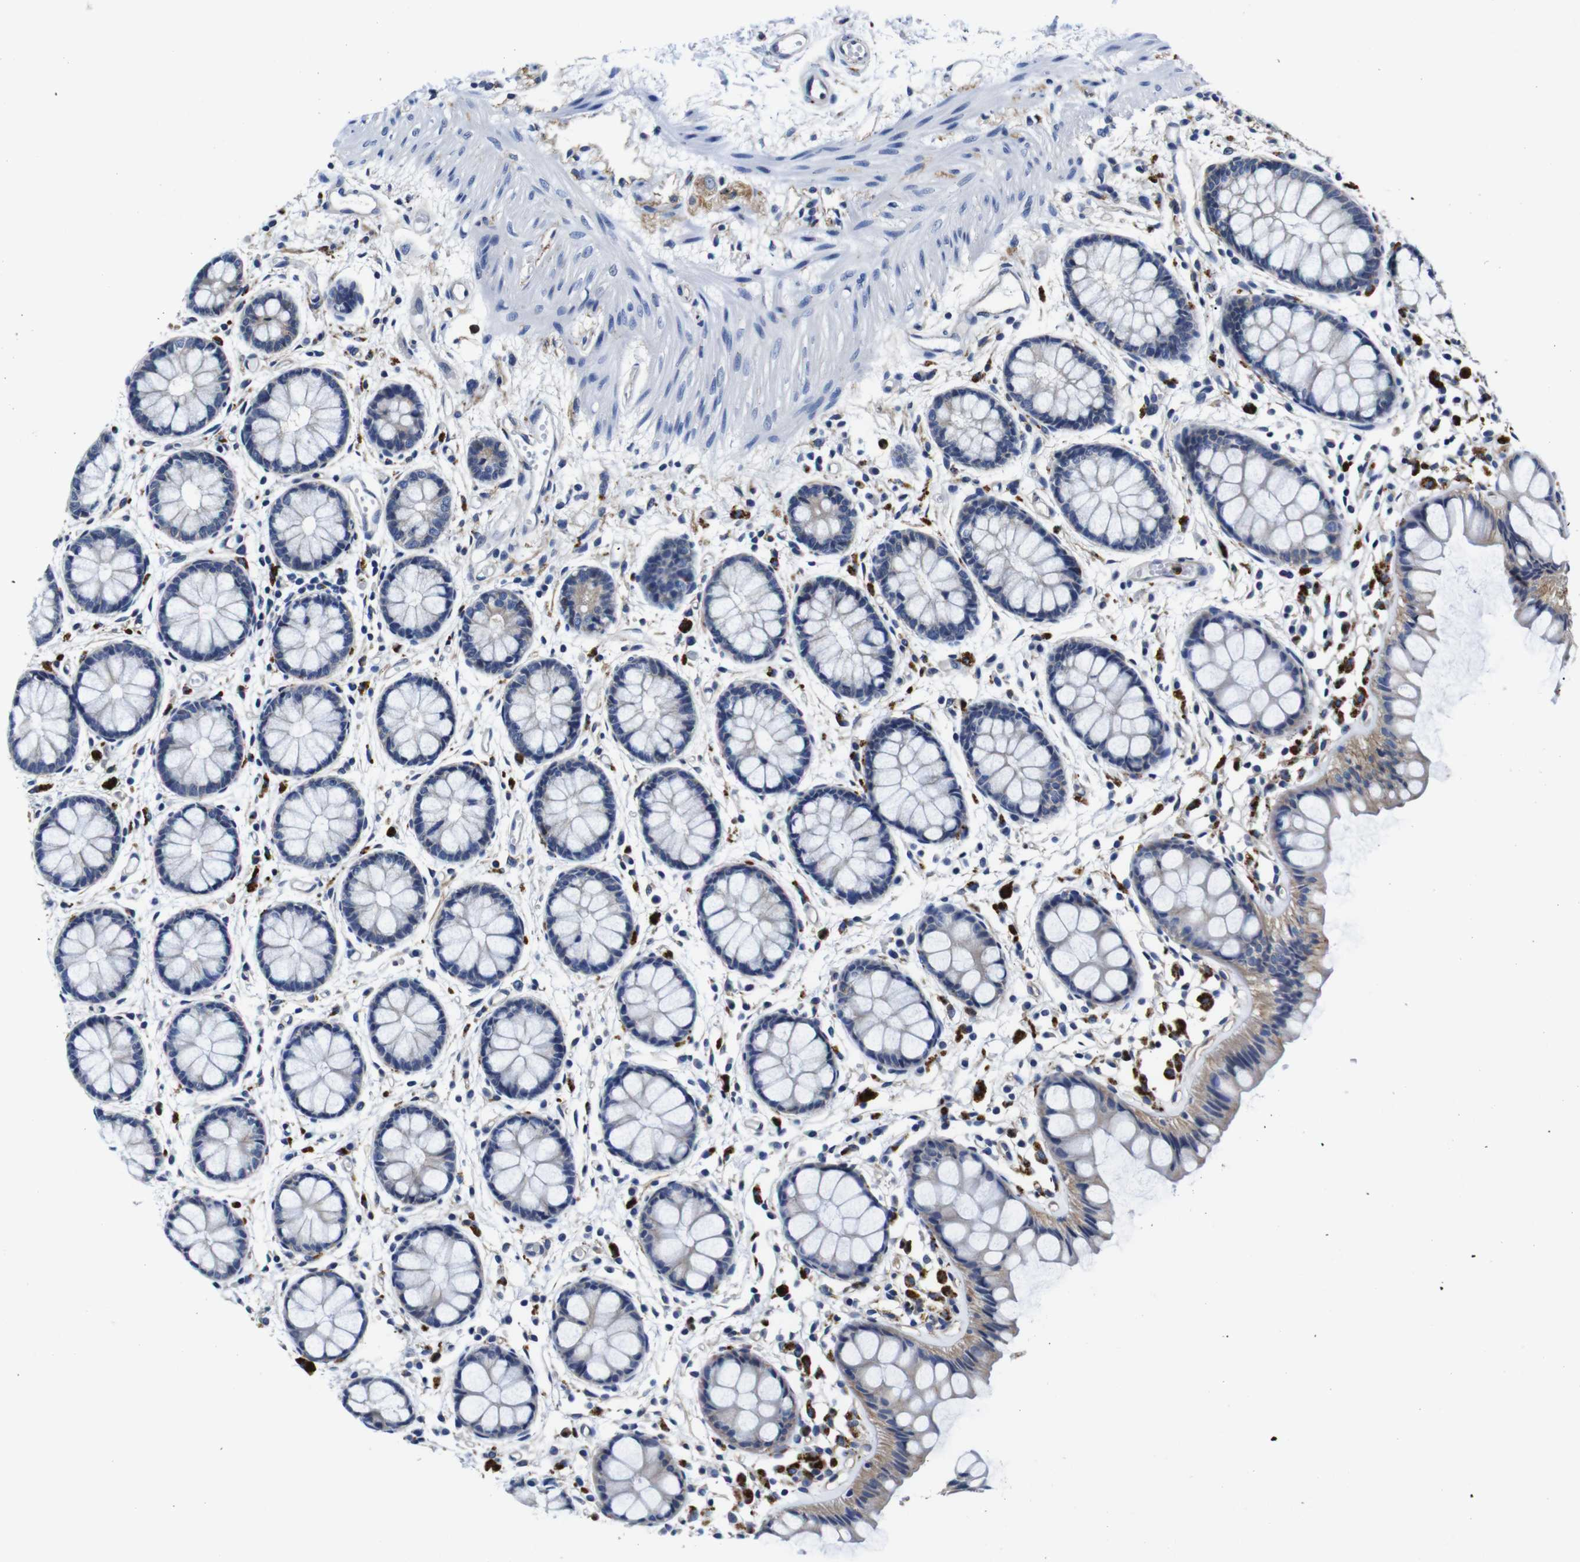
{"staining": {"intensity": "weak", "quantity": "<25%", "location": "cytoplasmic/membranous"}, "tissue": "rectum", "cell_type": "Glandular cells", "image_type": "normal", "snomed": [{"axis": "morphology", "description": "Normal tissue, NOS"}, {"axis": "topography", "description": "Rectum"}], "caption": "An image of human rectum is negative for staining in glandular cells. (Immunohistochemistry (ihc), brightfield microscopy, high magnification).", "gene": "GIMAP2", "patient": {"sex": "female", "age": 66}}